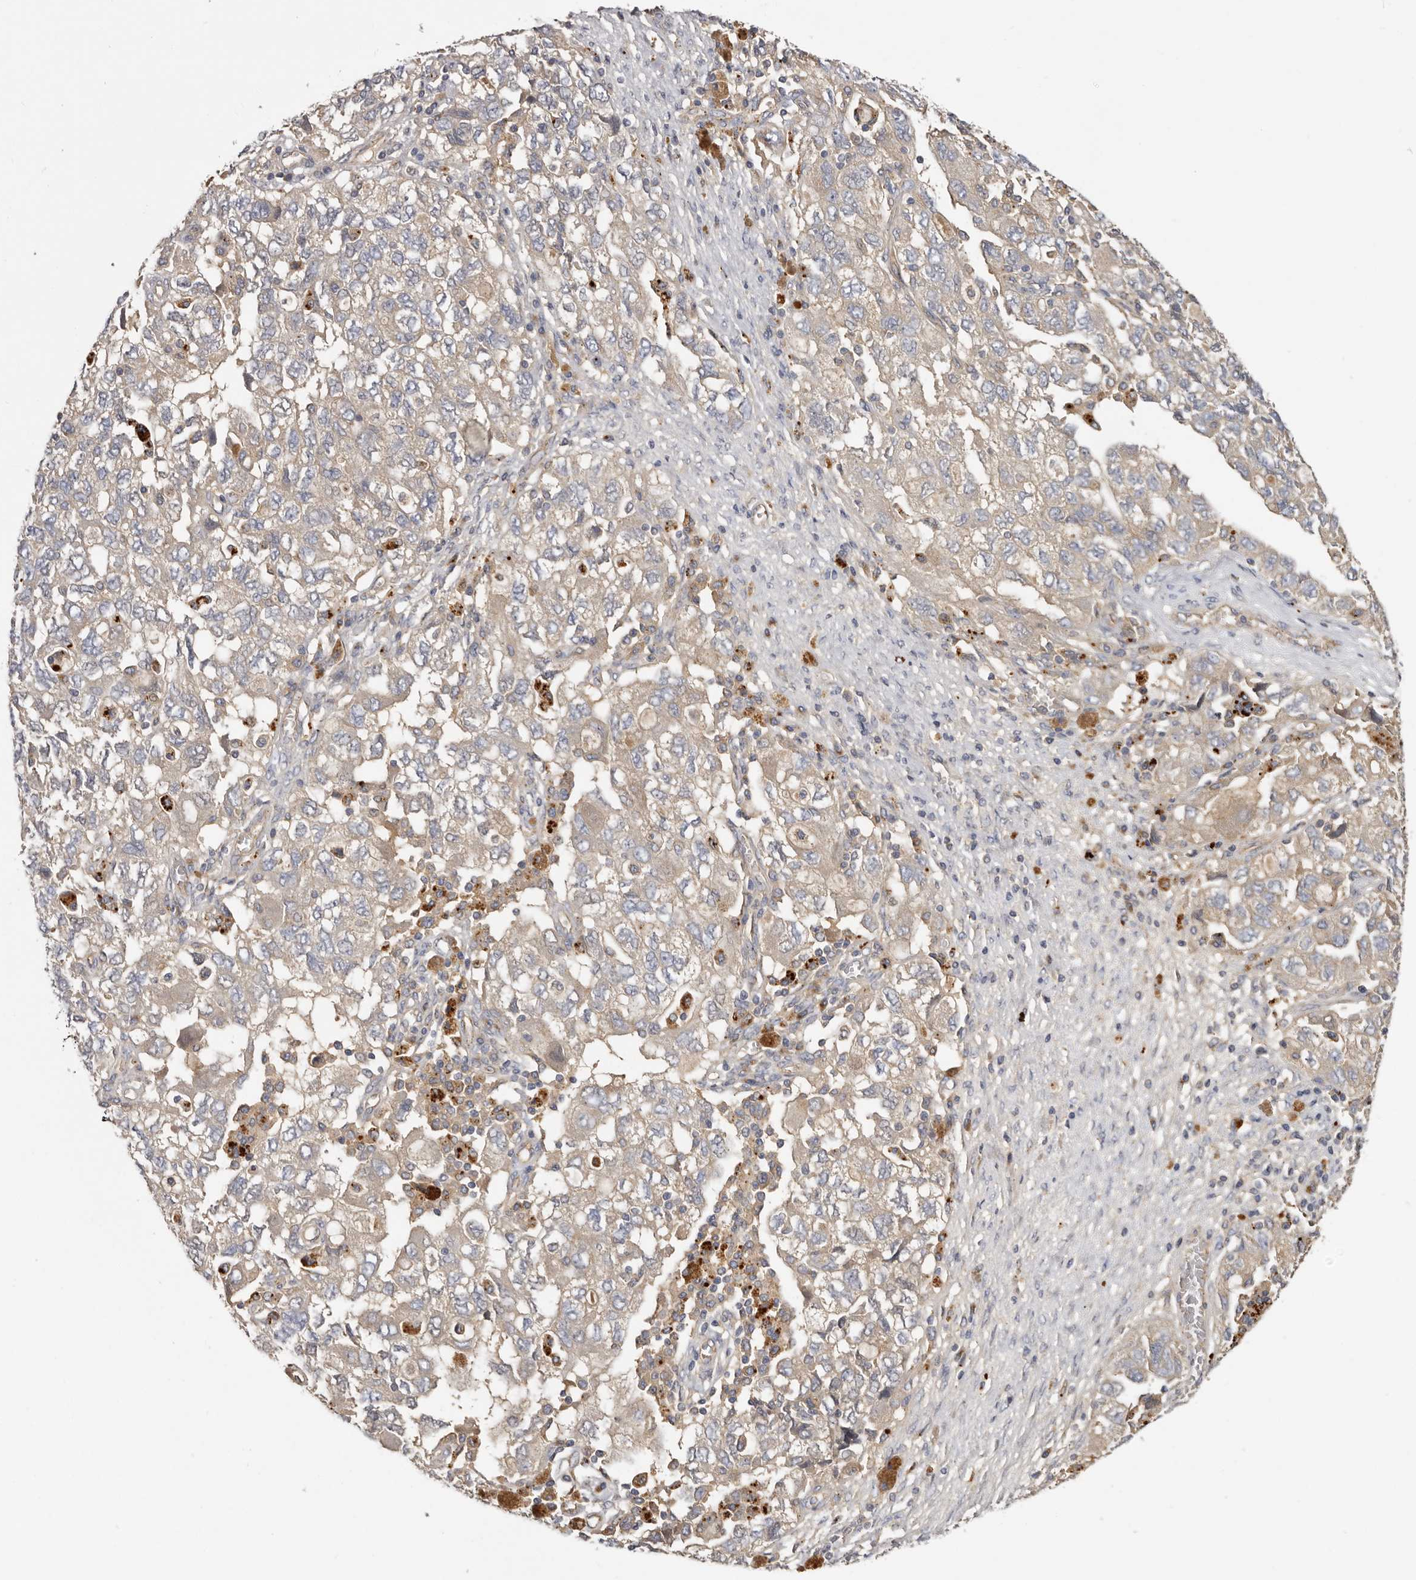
{"staining": {"intensity": "negative", "quantity": "none", "location": "none"}, "tissue": "ovarian cancer", "cell_type": "Tumor cells", "image_type": "cancer", "snomed": [{"axis": "morphology", "description": "Carcinoma, NOS"}, {"axis": "morphology", "description": "Cystadenocarcinoma, serous, NOS"}, {"axis": "topography", "description": "Ovary"}], "caption": "There is no significant staining in tumor cells of ovarian cancer (serous cystadenocarcinoma).", "gene": "INKA2", "patient": {"sex": "female", "age": 69}}